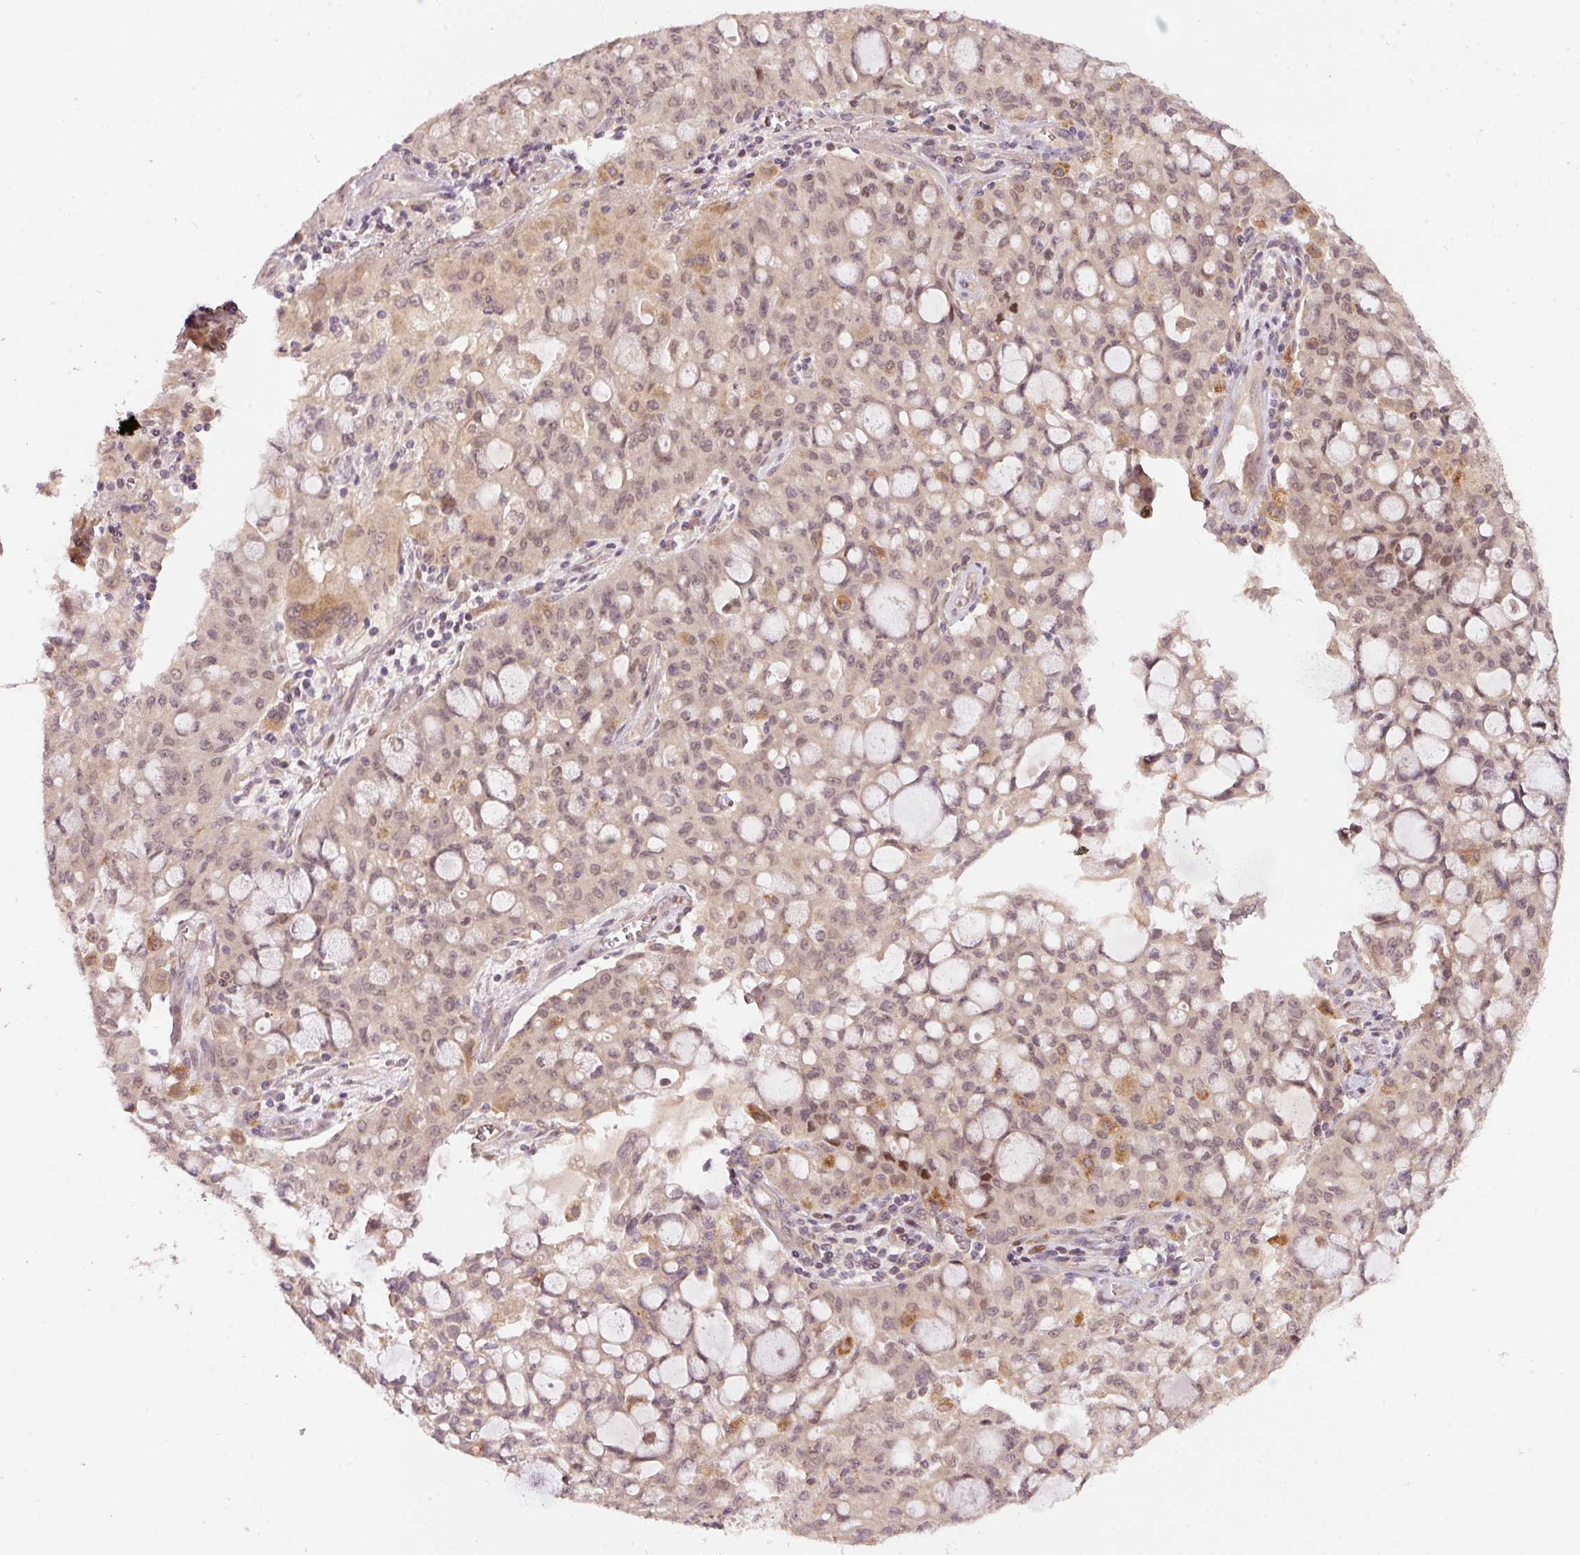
{"staining": {"intensity": "weak", "quantity": "25%-75%", "location": "nuclear"}, "tissue": "lung cancer", "cell_type": "Tumor cells", "image_type": "cancer", "snomed": [{"axis": "morphology", "description": "Adenocarcinoma, NOS"}, {"axis": "topography", "description": "Lung"}], "caption": "High-power microscopy captured an IHC photomicrograph of lung cancer (adenocarcinoma), revealing weak nuclear staining in about 25%-75% of tumor cells.", "gene": "PCDHB1", "patient": {"sex": "female", "age": 44}}